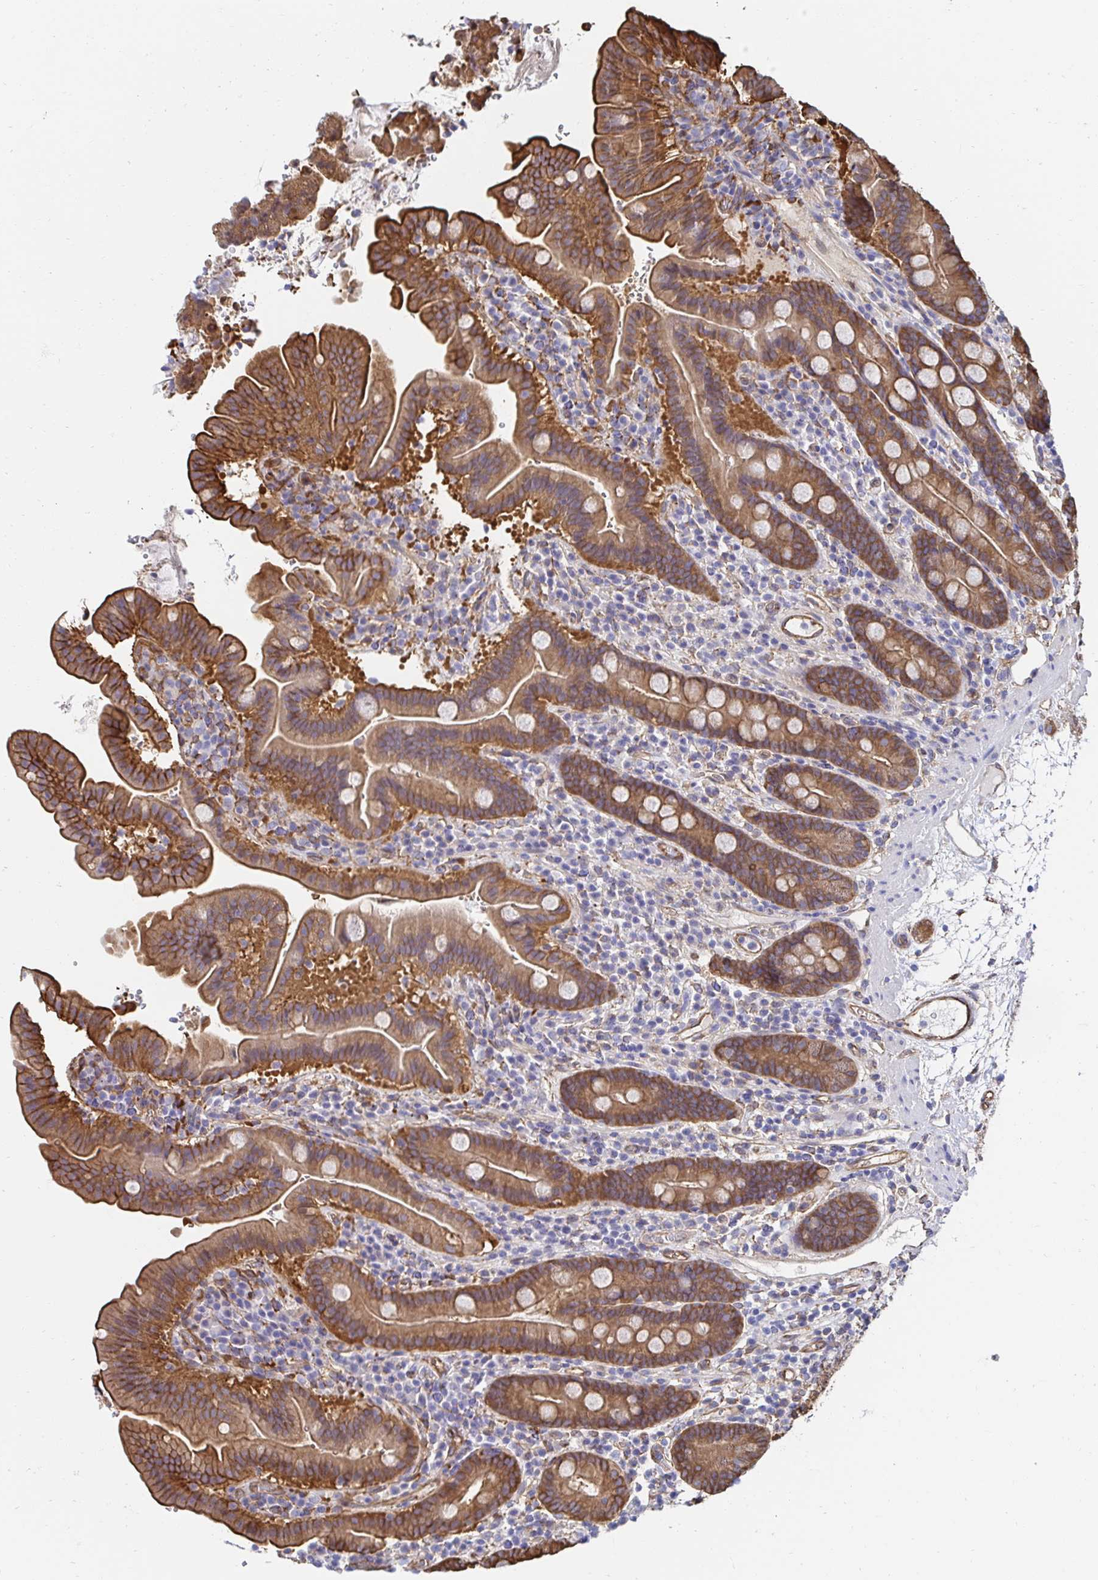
{"staining": {"intensity": "moderate", "quantity": ">75%", "location": "cytoplasmic/membranous"}, "tissue": "small intestine", "cell_type": "Glandular cells", "image_type": "normal", "snomed": [{"axis": "morphology", "description": "Normal tissue, NOS"}, {"axis": "topography", "description": "Small intestine"}], "caption": "Brown immunohistochemical staining in unremarkable human small intestine demonstrates moderate cytoplasmic/membranous staining in approximately >75% of glandular cells. The protein of interest is shown in brown color, while the nuclei are stained blue.", "gene": "CTTN", "patient": {"sex": "male", "age": 26}}